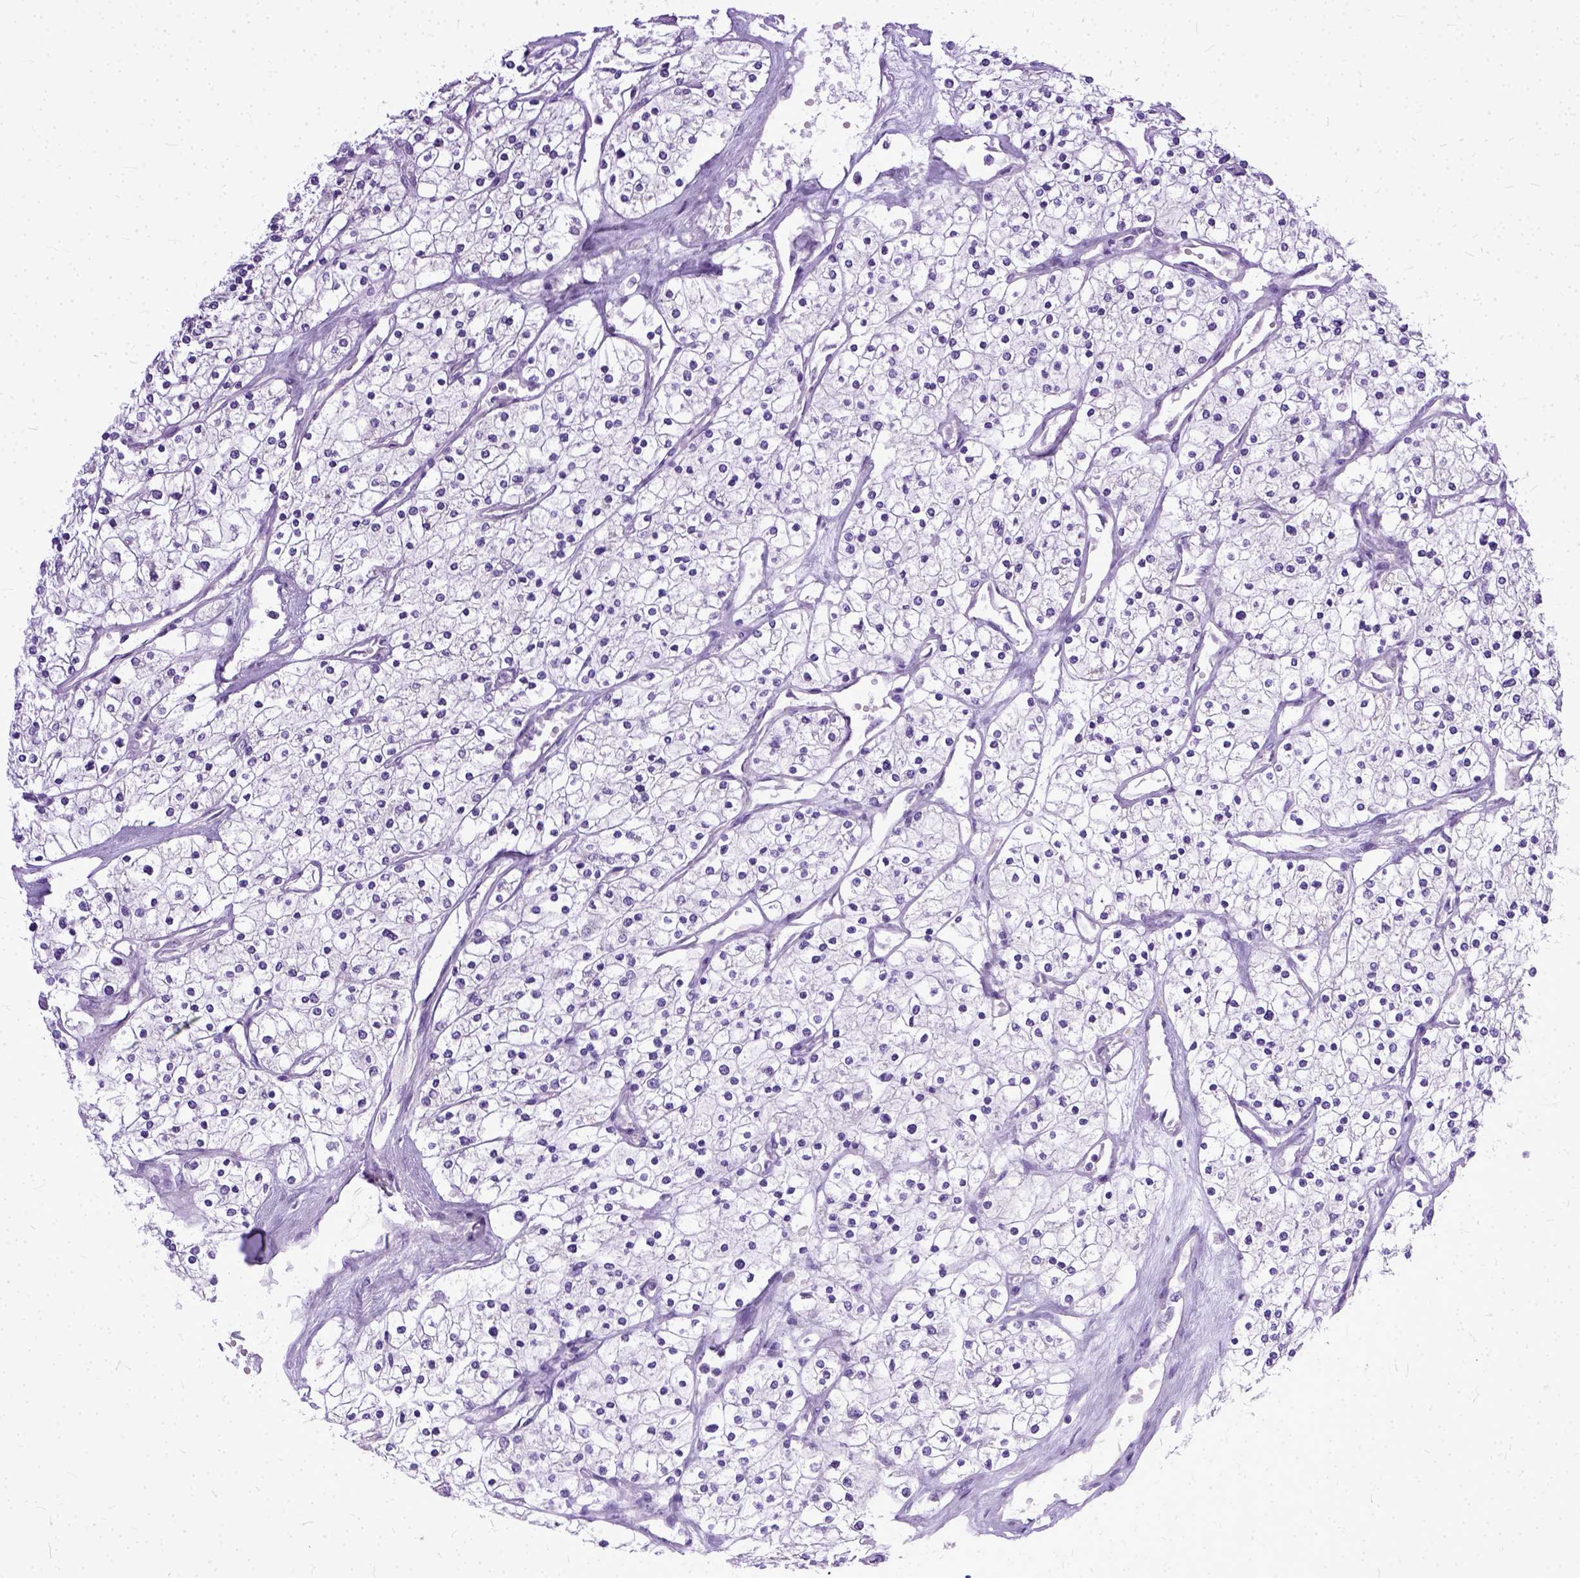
{"staining": {"intensity": "negative", "quantity": "none", "location": "none"}, "tissue": "renal cancer", "cell_type": "Tumor cells", "image_type": "cancer", "snomed": [{"axis": "morphology", "description": "Adenocarcinoma, NOS"}, {"axis": "topography", "description": "Kidney"}], "caption": "An immunohistochemistry image of renal cancer (adenocarcinoma) is shown. There is no staining in tumor cells of renal cancer (adenocarcinoma).", "gene": "TCEAL7", "patient": {"sex": "male", "age": 80}}